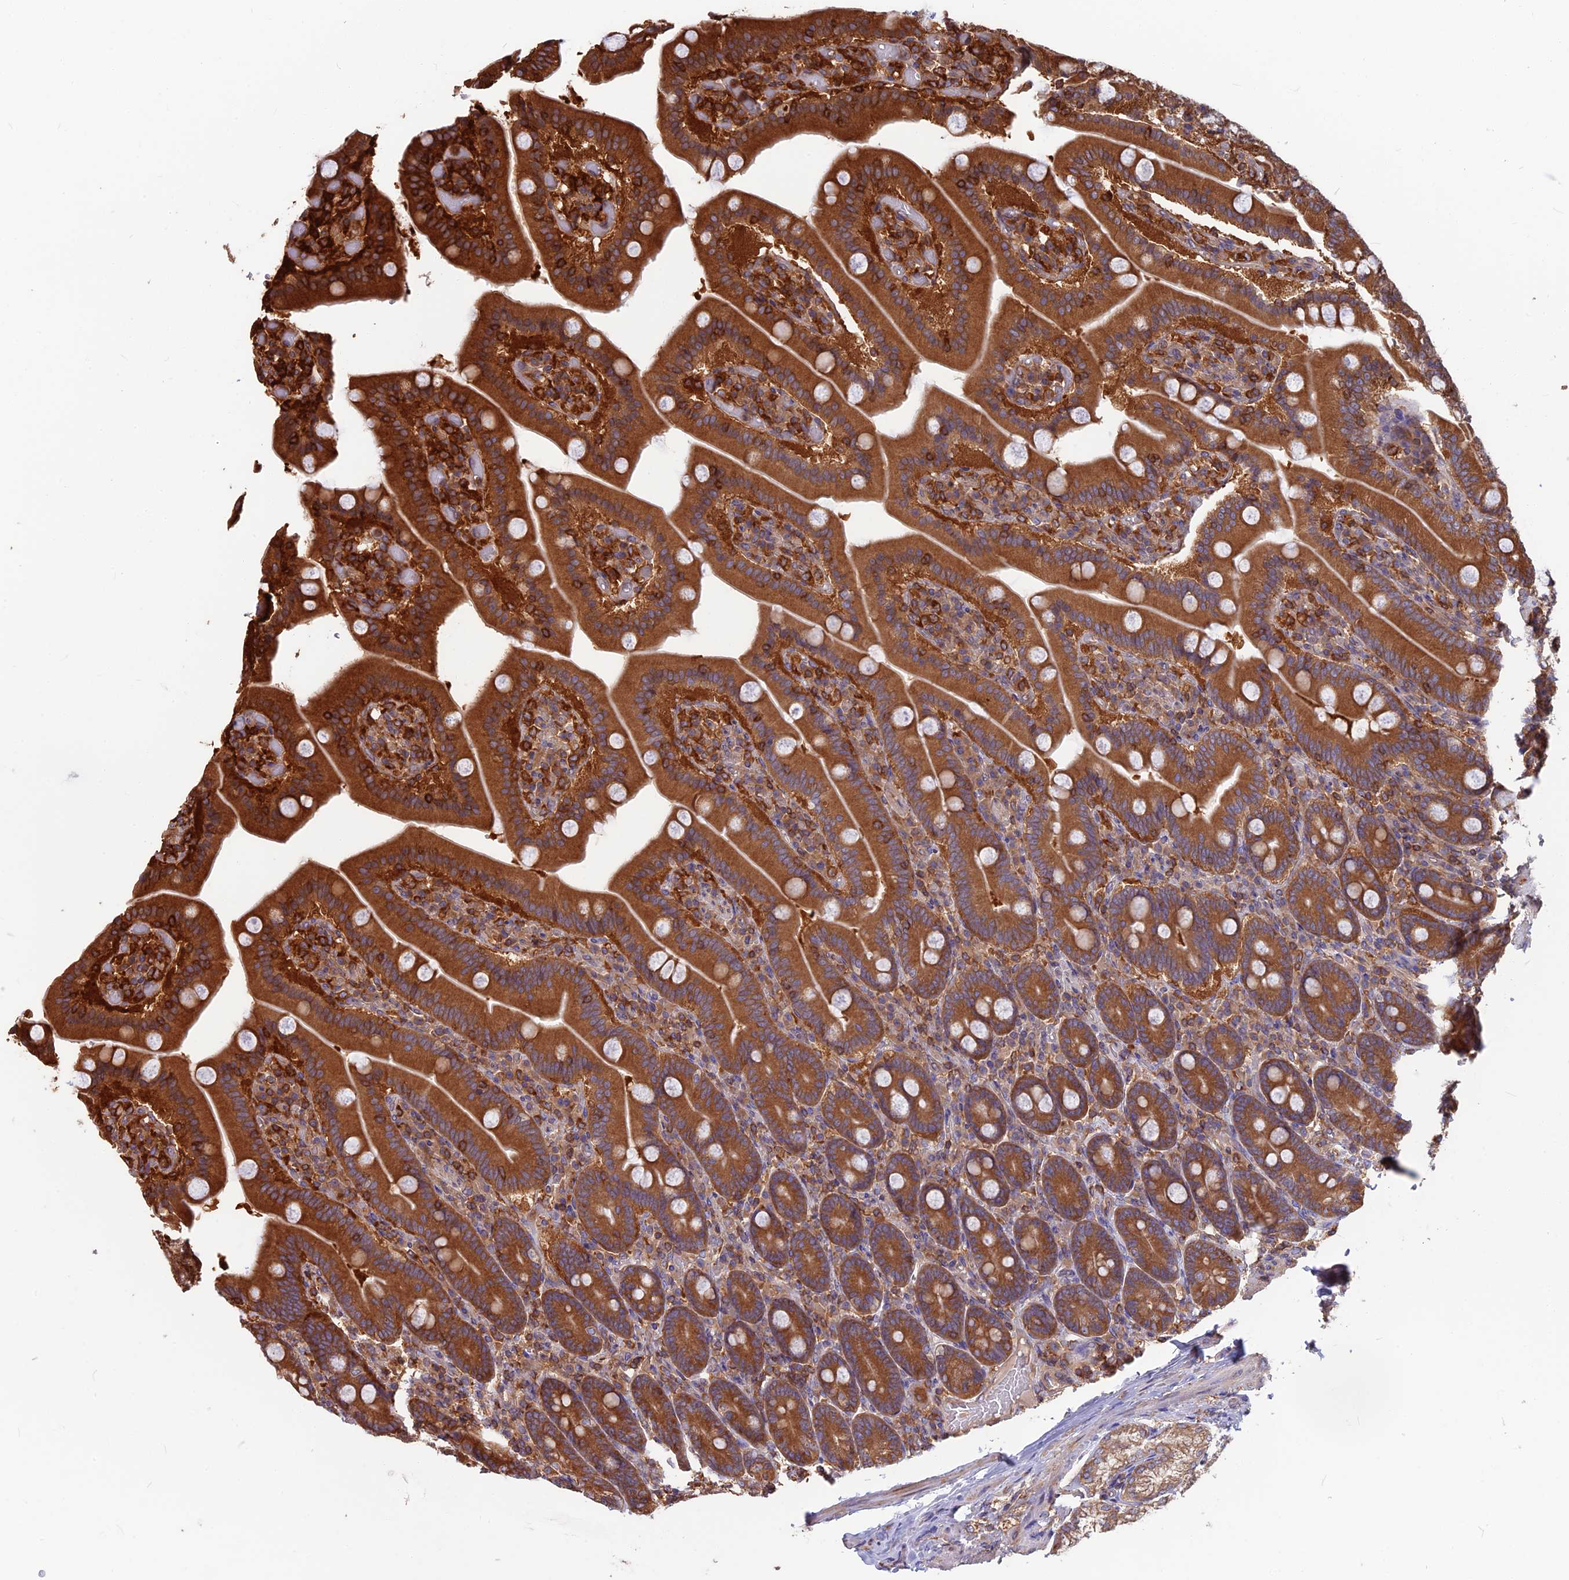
{"staining": {"intensity": "strong", "quantity": ">75%", "location": "cytoplasmic/membranous"}, "tissue": "duodenum", "cell_type": "Glandular cells", "image_type": "normal", "snomed": [{"axis": "morphology", "description": "Normal tissue, NOS"}, {"axis": "topography", "description": "Duodenum"}], "caption": "Protein expression analysis of unremarkable duodenum demonstrates strong cytoplasmic/membranous positivity in about >75% of glandular cells. The staining was performed using DAB (3,3'-diaminobenzidine) to visualize the protein expression in brown, while the nuclei were stained in blue with hematoxylin (Magnification: 20x).", "gene": "WDR1", "patient": {"sex": "female", "age": 62}}